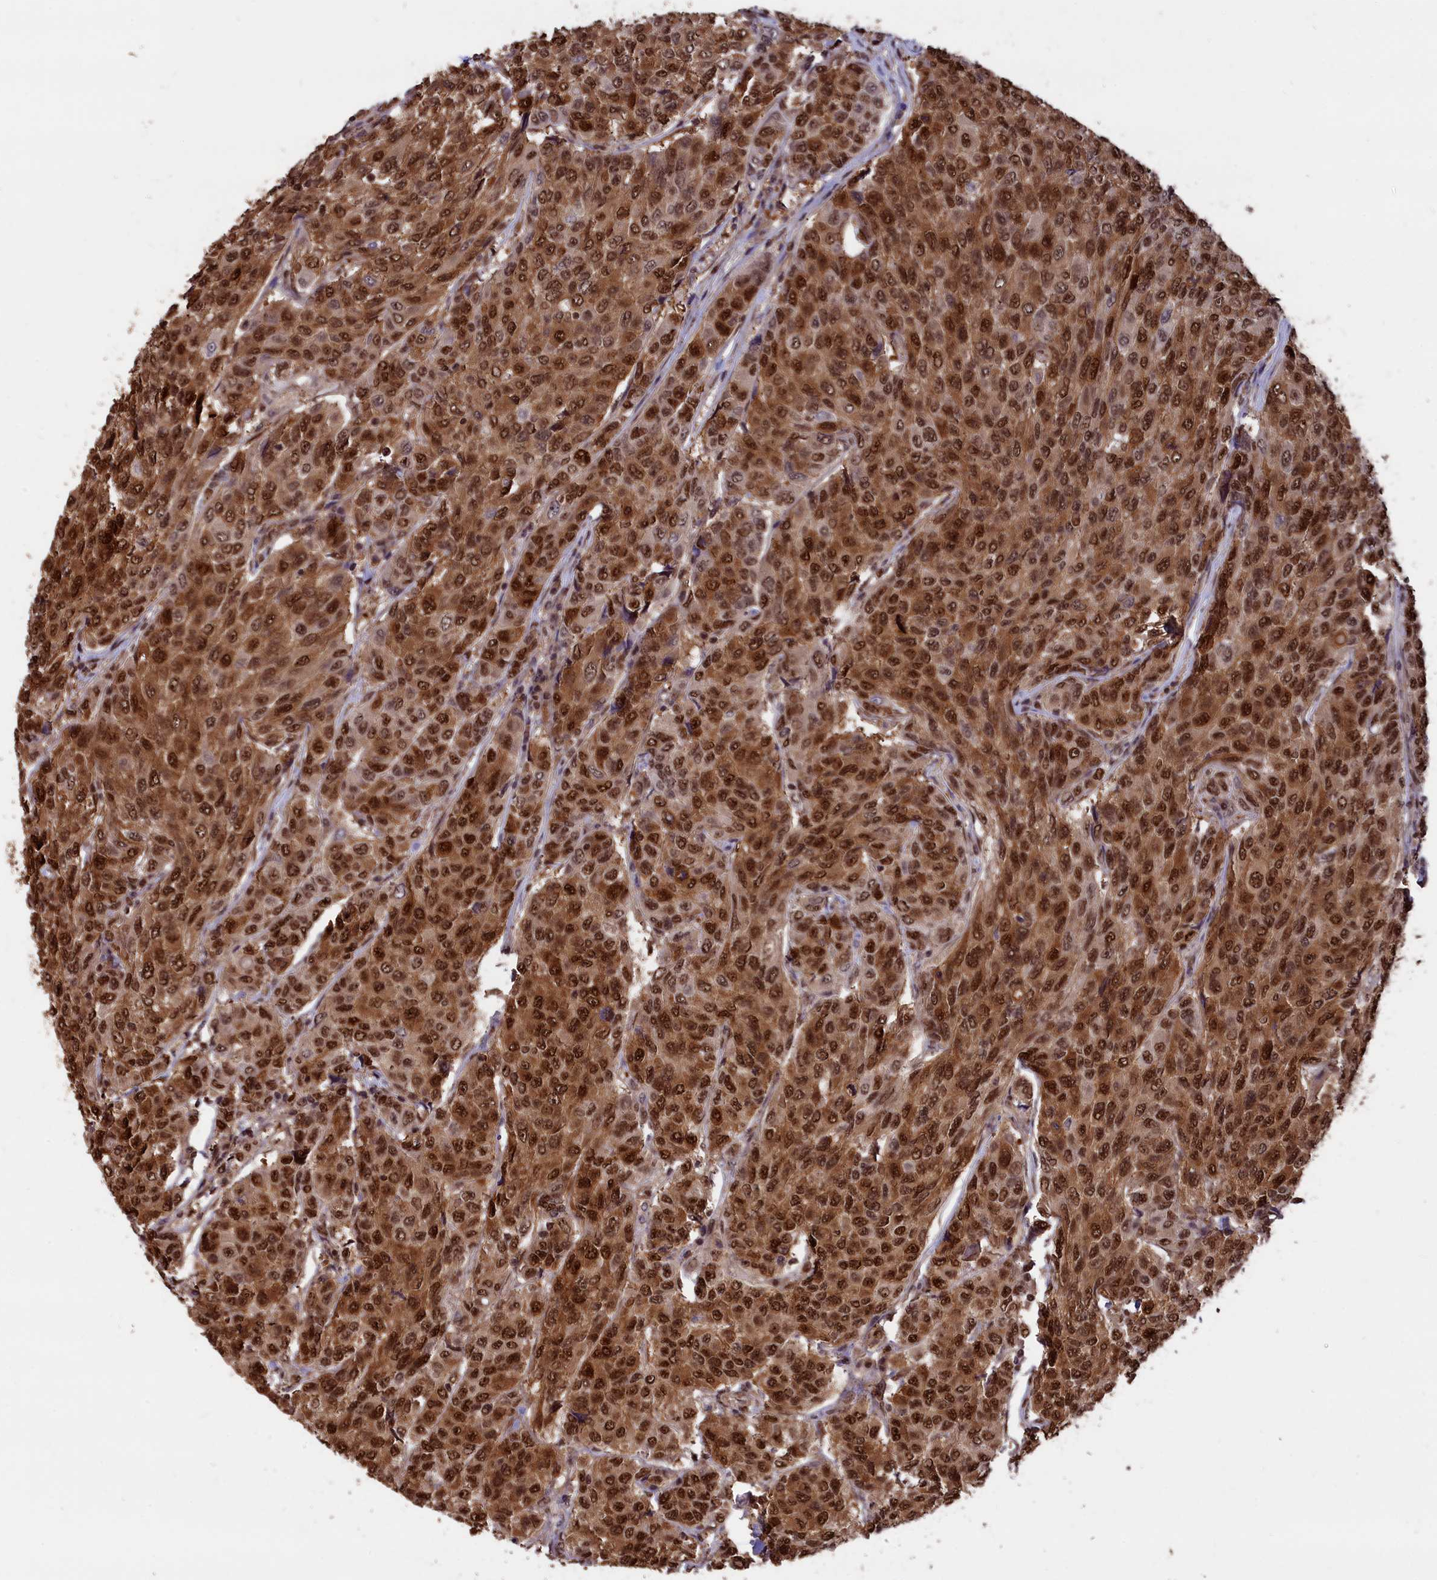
{"staining": {"intensity": "moderate", "quantity": ">75%", "location": "cytoplasmic/membranous,nuclear"}, "tissue": "breast cancer", "cell_type": "Tumor cells", "image_type": "cancer", "snomed": [{"axis": "morphology", "description": "Duct carcinoma"}, {"axis": "topography", "description": "Breast"}], "caption": "A histopathology image of human breast cancer stained for a protein displays moderate cytoplasmic/membranous and nuclear brown staining in tumor cells.", "gene": "ADRM1", "patient": {"sex": "female", "age": 55}}